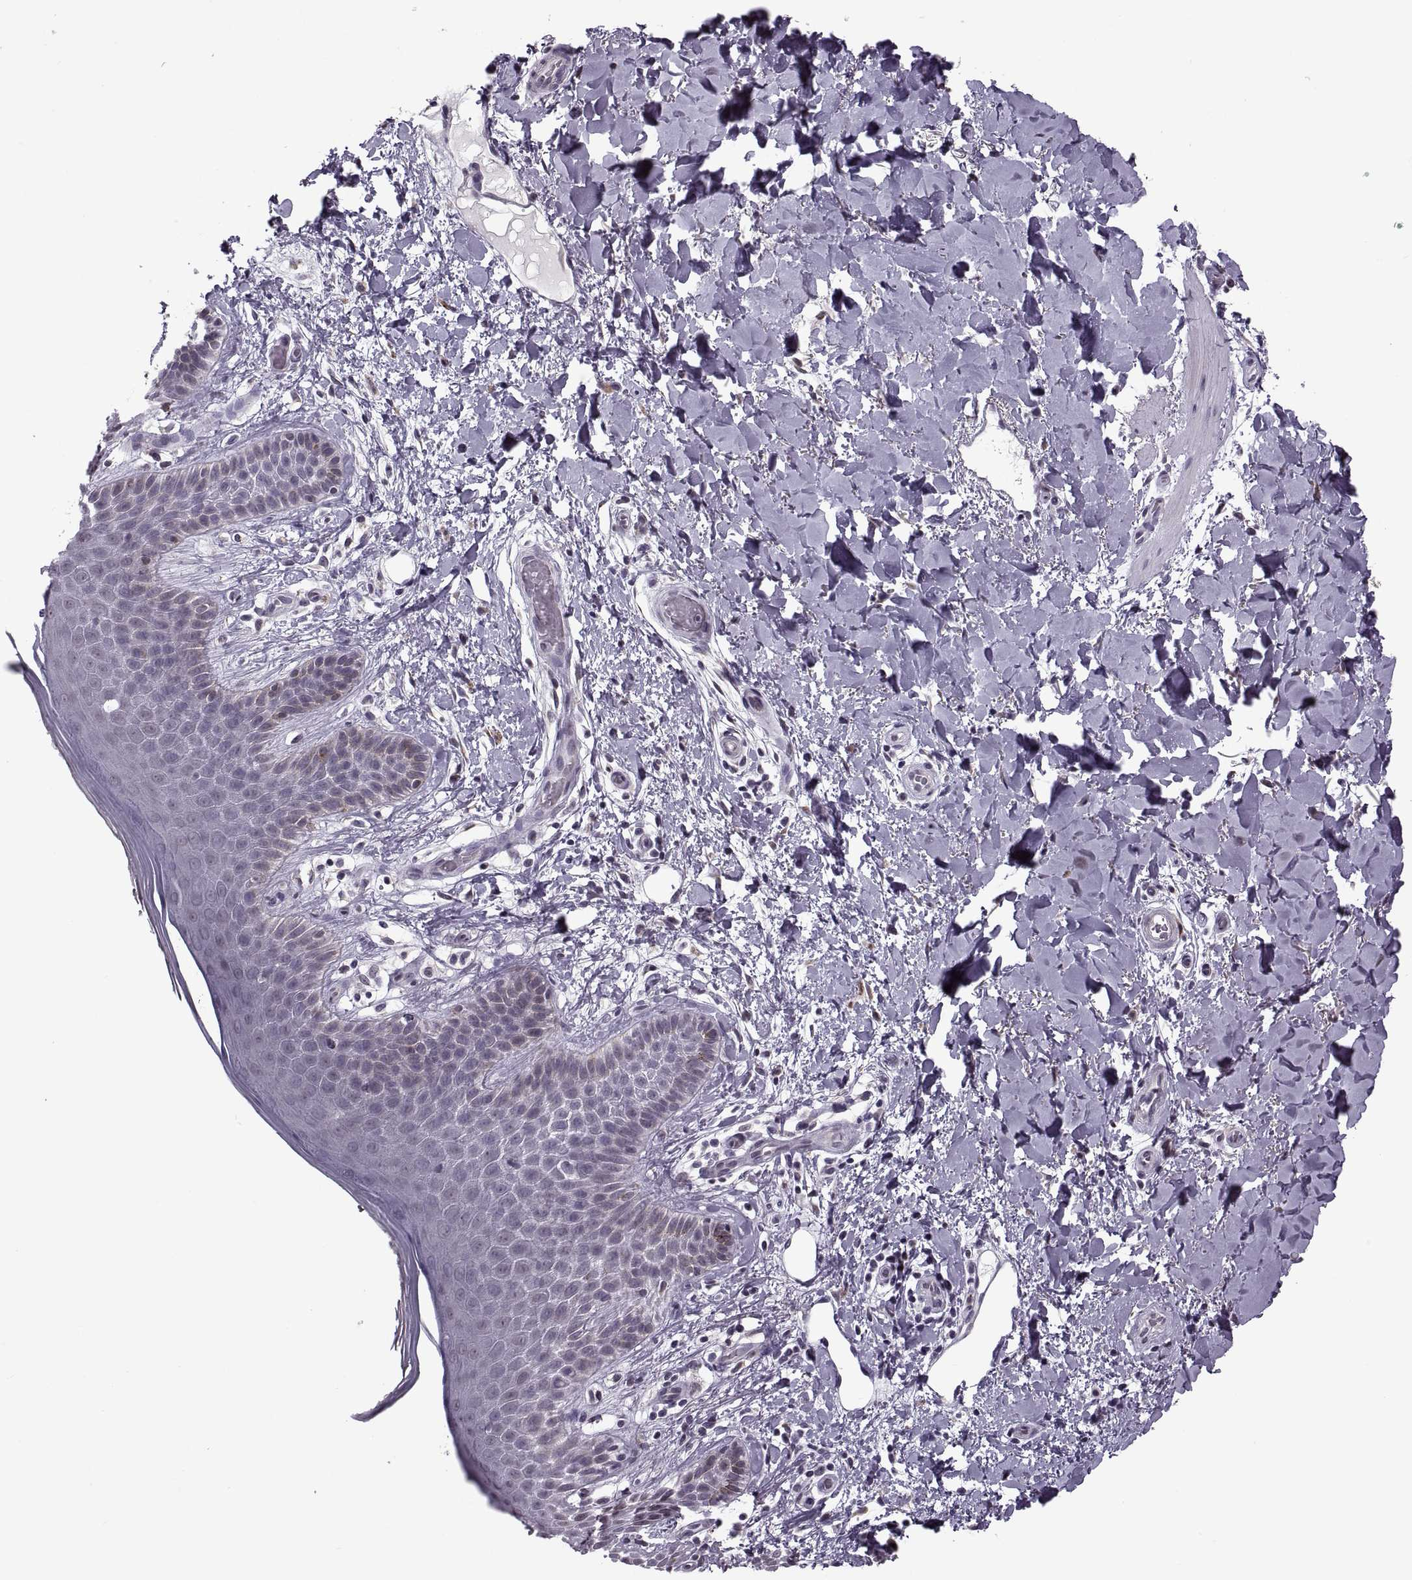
{"staining": {"intensity": "negative", "quantity": "none", "location": "none"}, "tissue": "skin", "cell_type": "Epidermal cells", "image_type": "normal", "snomed": [{"axis": "morphology", "description": "Normal tissue, NOS"}, {"axis": "topography", "description": "Anal"}], "caption": "IHC photomicrograph of normal skin: human skin stained with DAB (3,3'-diaminobenzidine) exhibits no significant protein positivity in epidermal cells. The staining is performed using DAB (3,3'-diaminobenzidine) brown chromogen with nuclei counter-stained in using hematoxylin.", "gene": "PRSS37", "patient": {"sex": "male", "age": 36}}